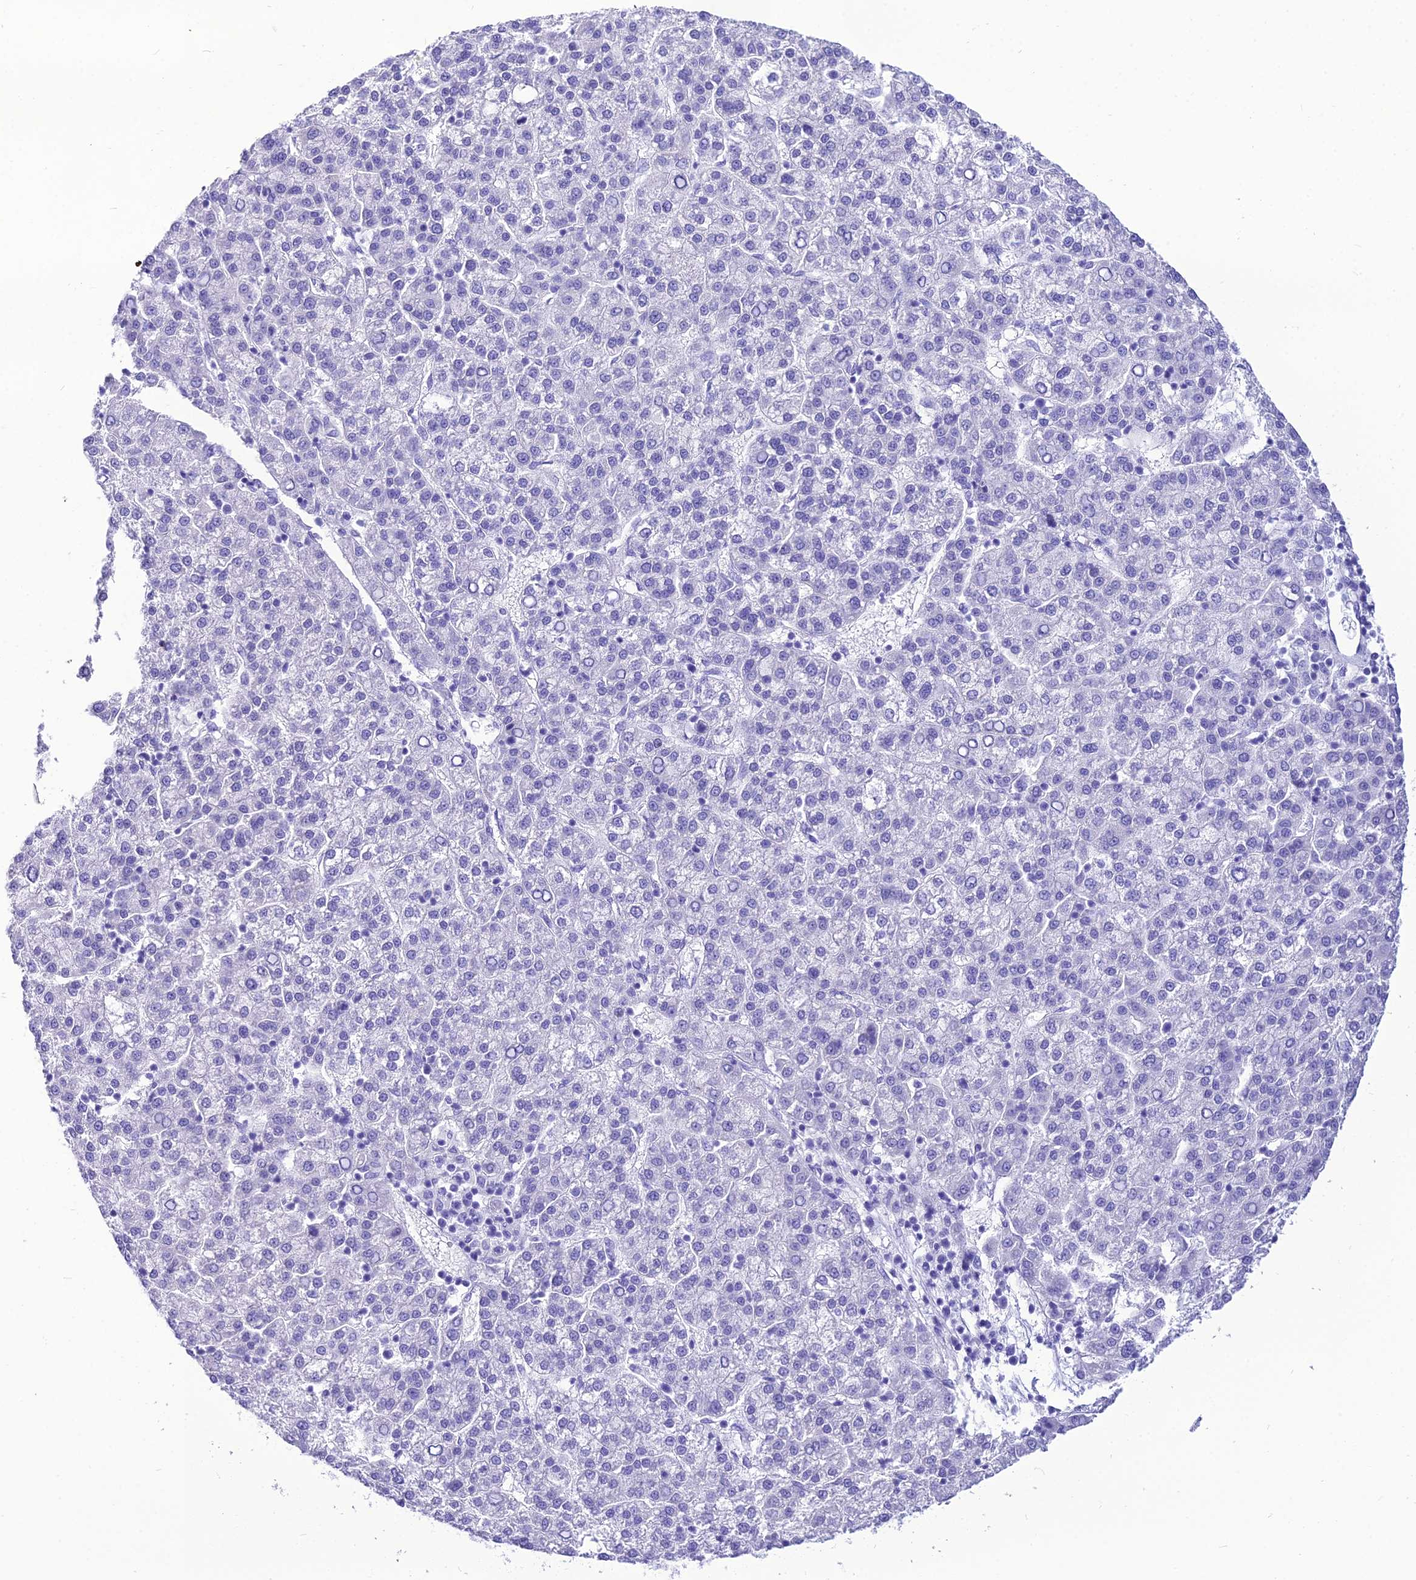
{"staining": {"intensity": "negative", "quantity": "none", "location": "none"}, "tissue": "liver cancer", "cell_type": "Tumor cells", "image_type": "cancer", "snomed": [{"axis": "morphology", "description": "Carcinoma, Hepatocellular, NOS"}, {"axis": "topography", "description": "Liver"}], "caption": "This is an IHC micrograph of liver cancer (hepatocellular carcinoma). There is no positivity in tumor cells.", "gene": "PNMA5", "patient": {"sex": "female", "age": 58}}